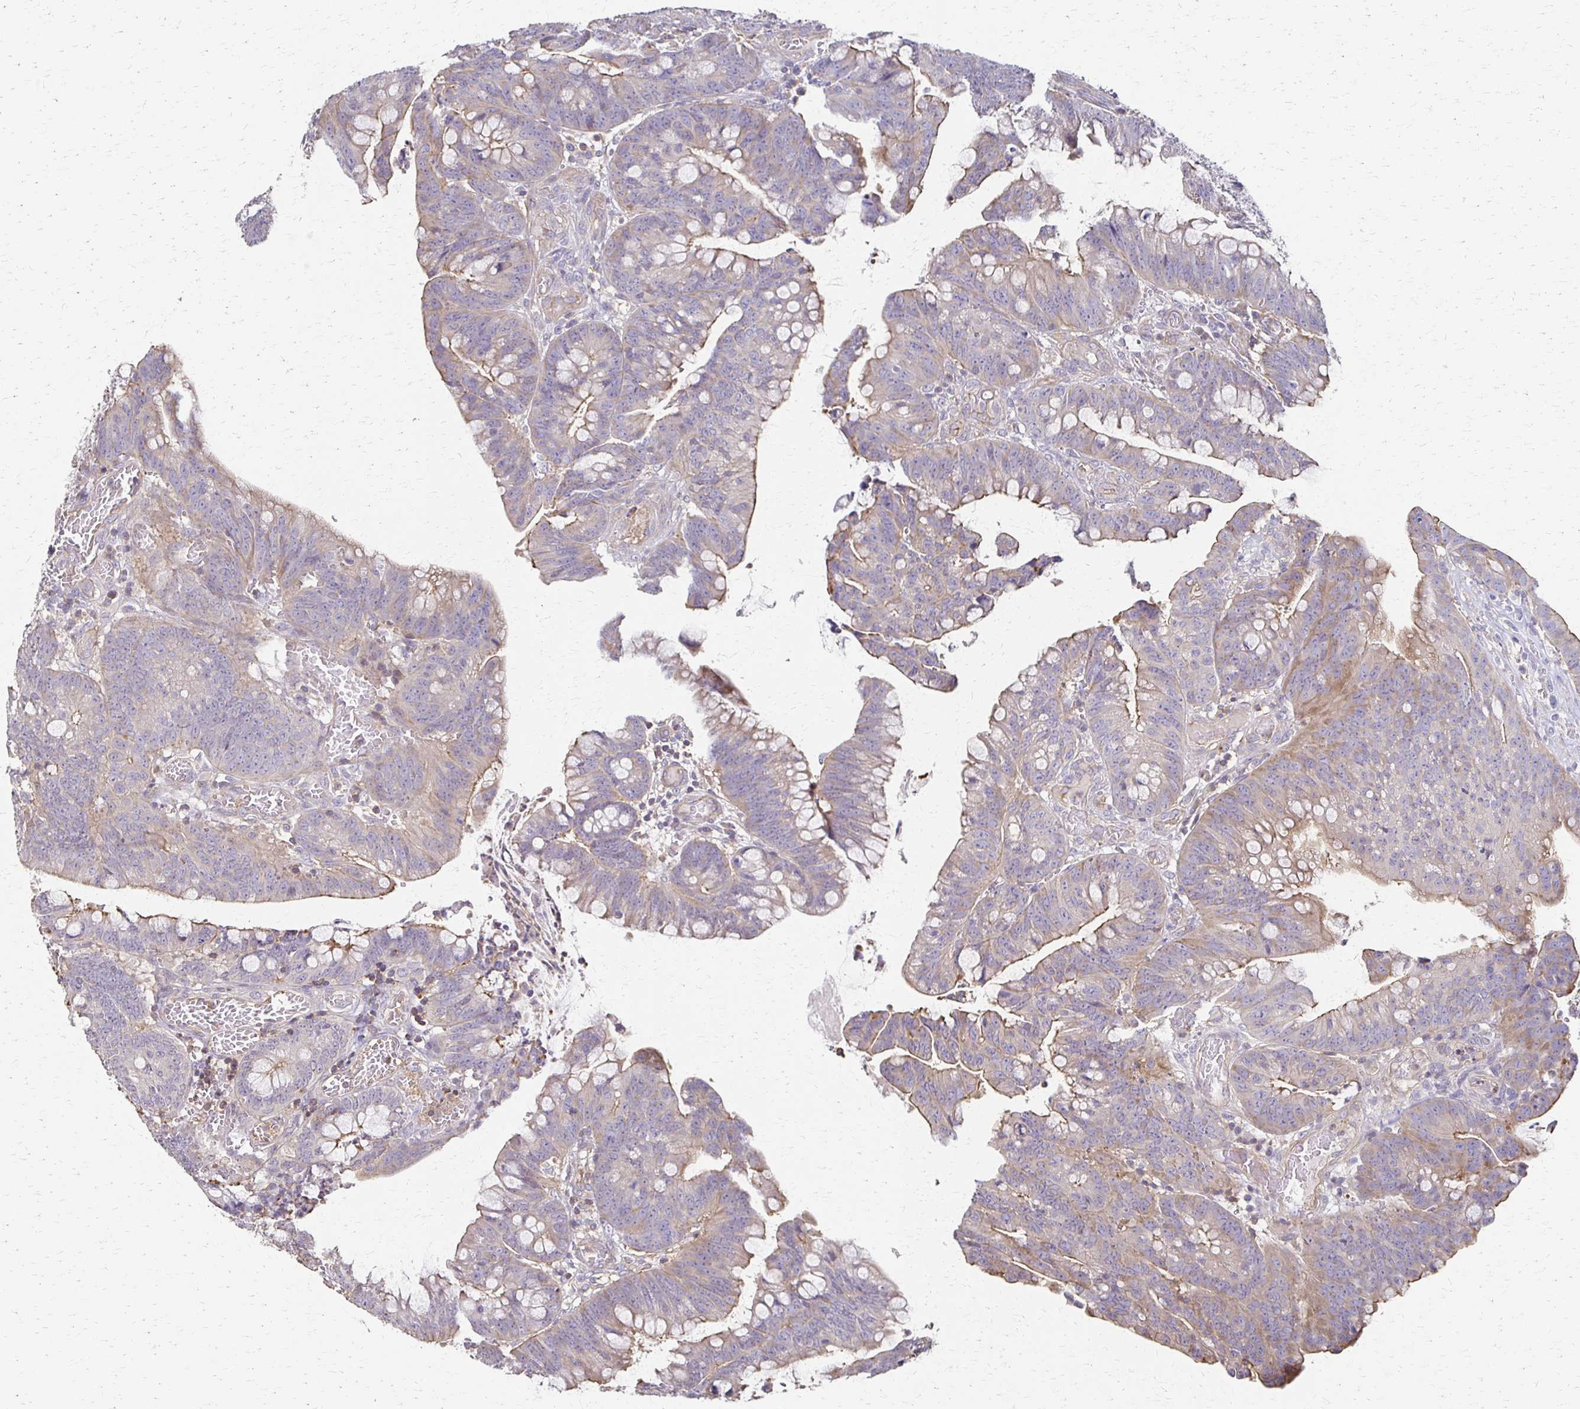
{"staining": {"intensity": "weak", "quantity": "<25%", "location": "cytoplasmic/membranous"}, "tissue": "colorectal cancer", "cell_type": "Tumor cells", "image_type": "cancer", "snomed": [{"axis": "morphology", "description": "Adenocarcinoma, NOS"}, {"axis": "topography", "description": "Colon"}], "caption": "DAB (3,3'-diaminobenzidine) immunohistochemical staining of human adenocarcinoma (colorectal) shows no significant positivity in tumor cells. The staining was performed using DAB to visualize the protein expression in brown, while the nuclei were stained in blue with hematoxylin (Magnification: 20x).", "gene": "C1QTNF7", "patient": {"sex": "male", "age": 62}}